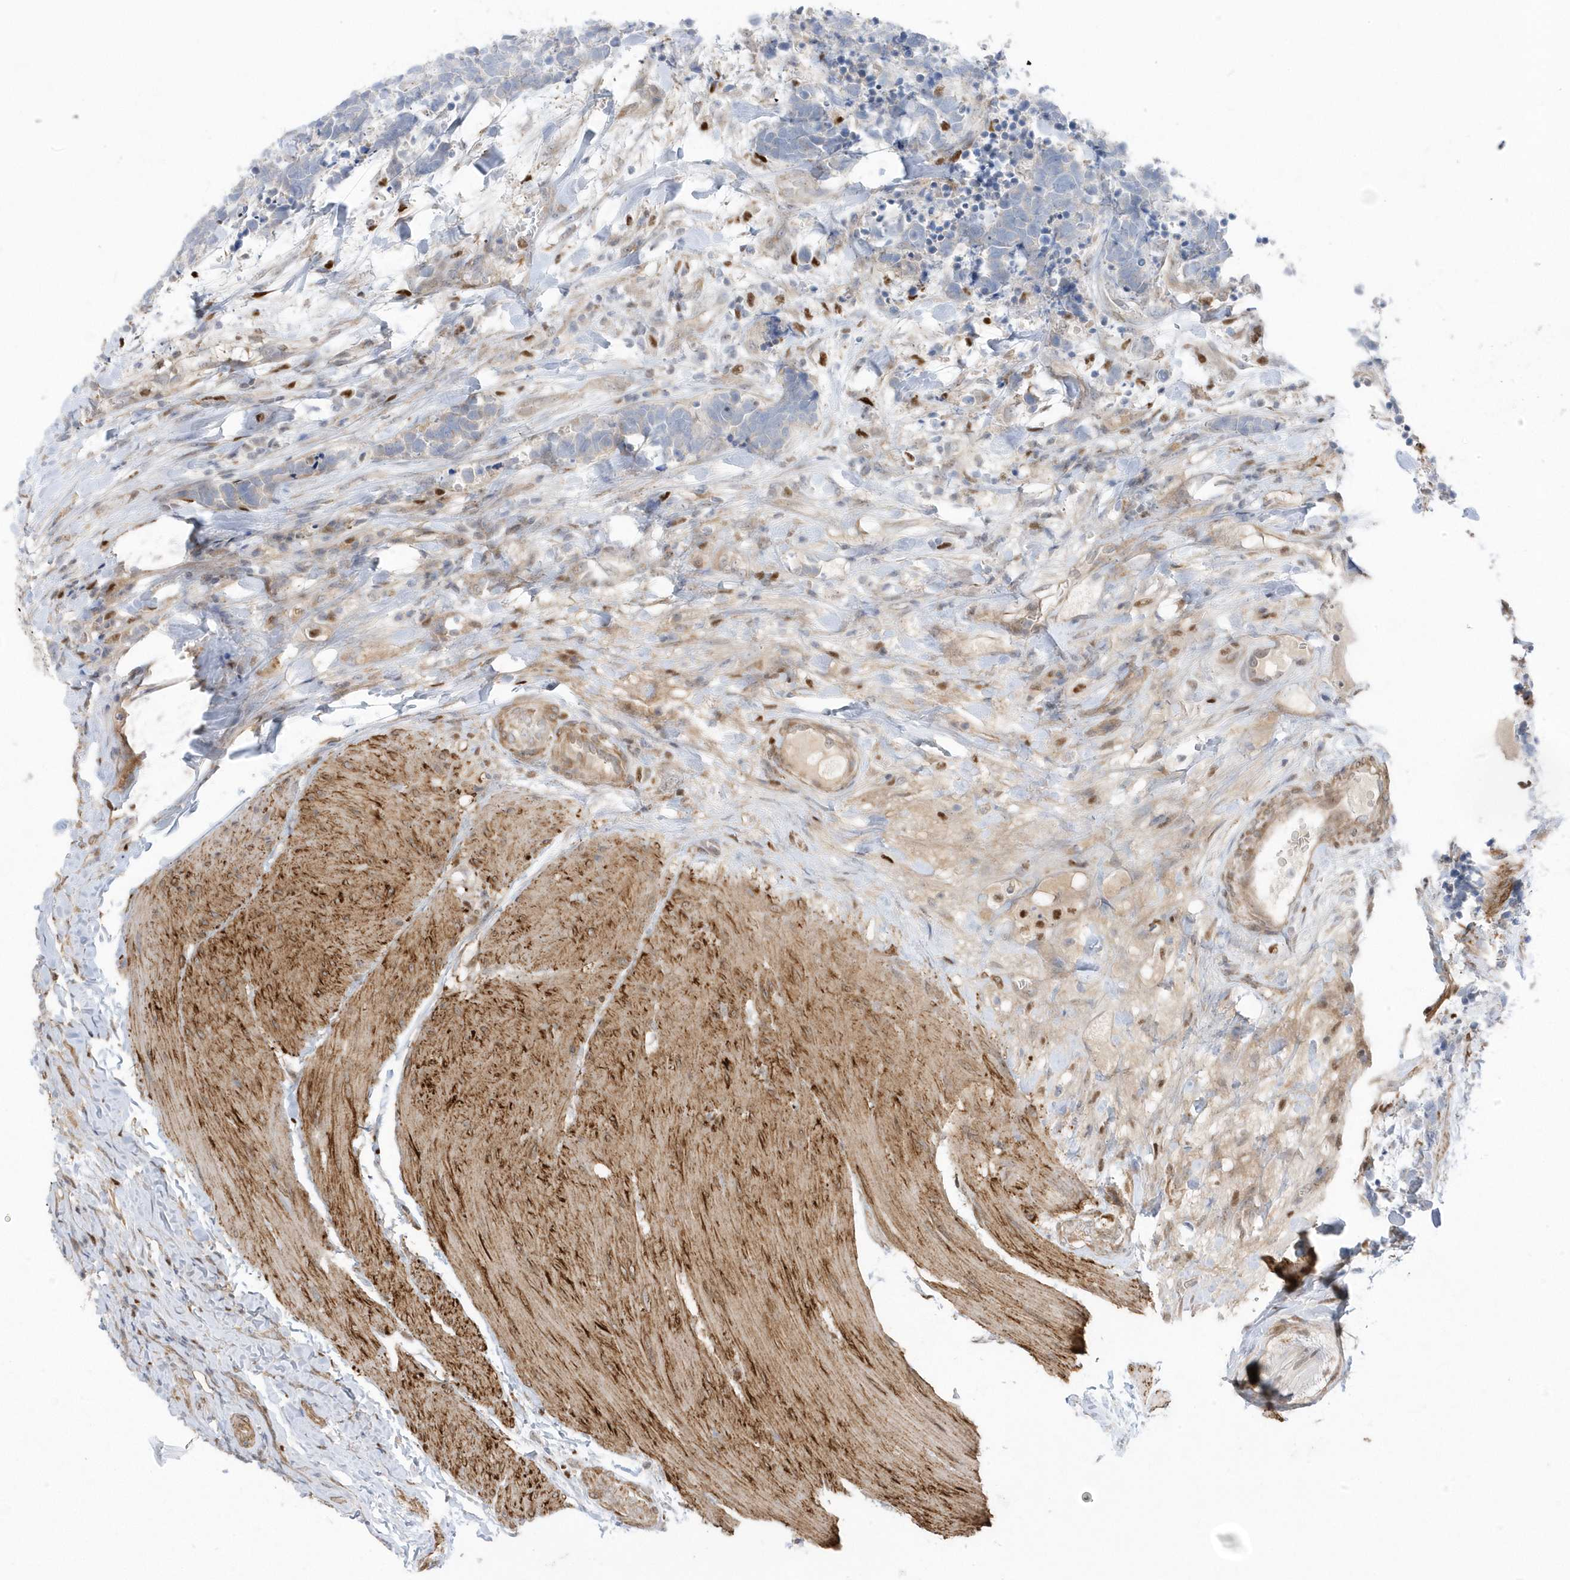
{"staining": {"intensity": "negative", "quantity": "none", "location": "none"}, "tissue": "carcinoid", "cell_type": "Tumor cells", "image_type": "cancer", "snomed": [{"axis": "morphology", "description": "Carcinoma, NOS"}, {"axis": "morphology", "description": "Carcinoid, malignant, NOS"}, {"axis": "topography", "description": "Urinary bladder"}], "caption": "Immunohistochemistry (IHC) of carcinoid (malignant) exhibits no expression in tumor cells.", "gene": "GTPBP6", "patient": {"sex": "male", "age": 57}}